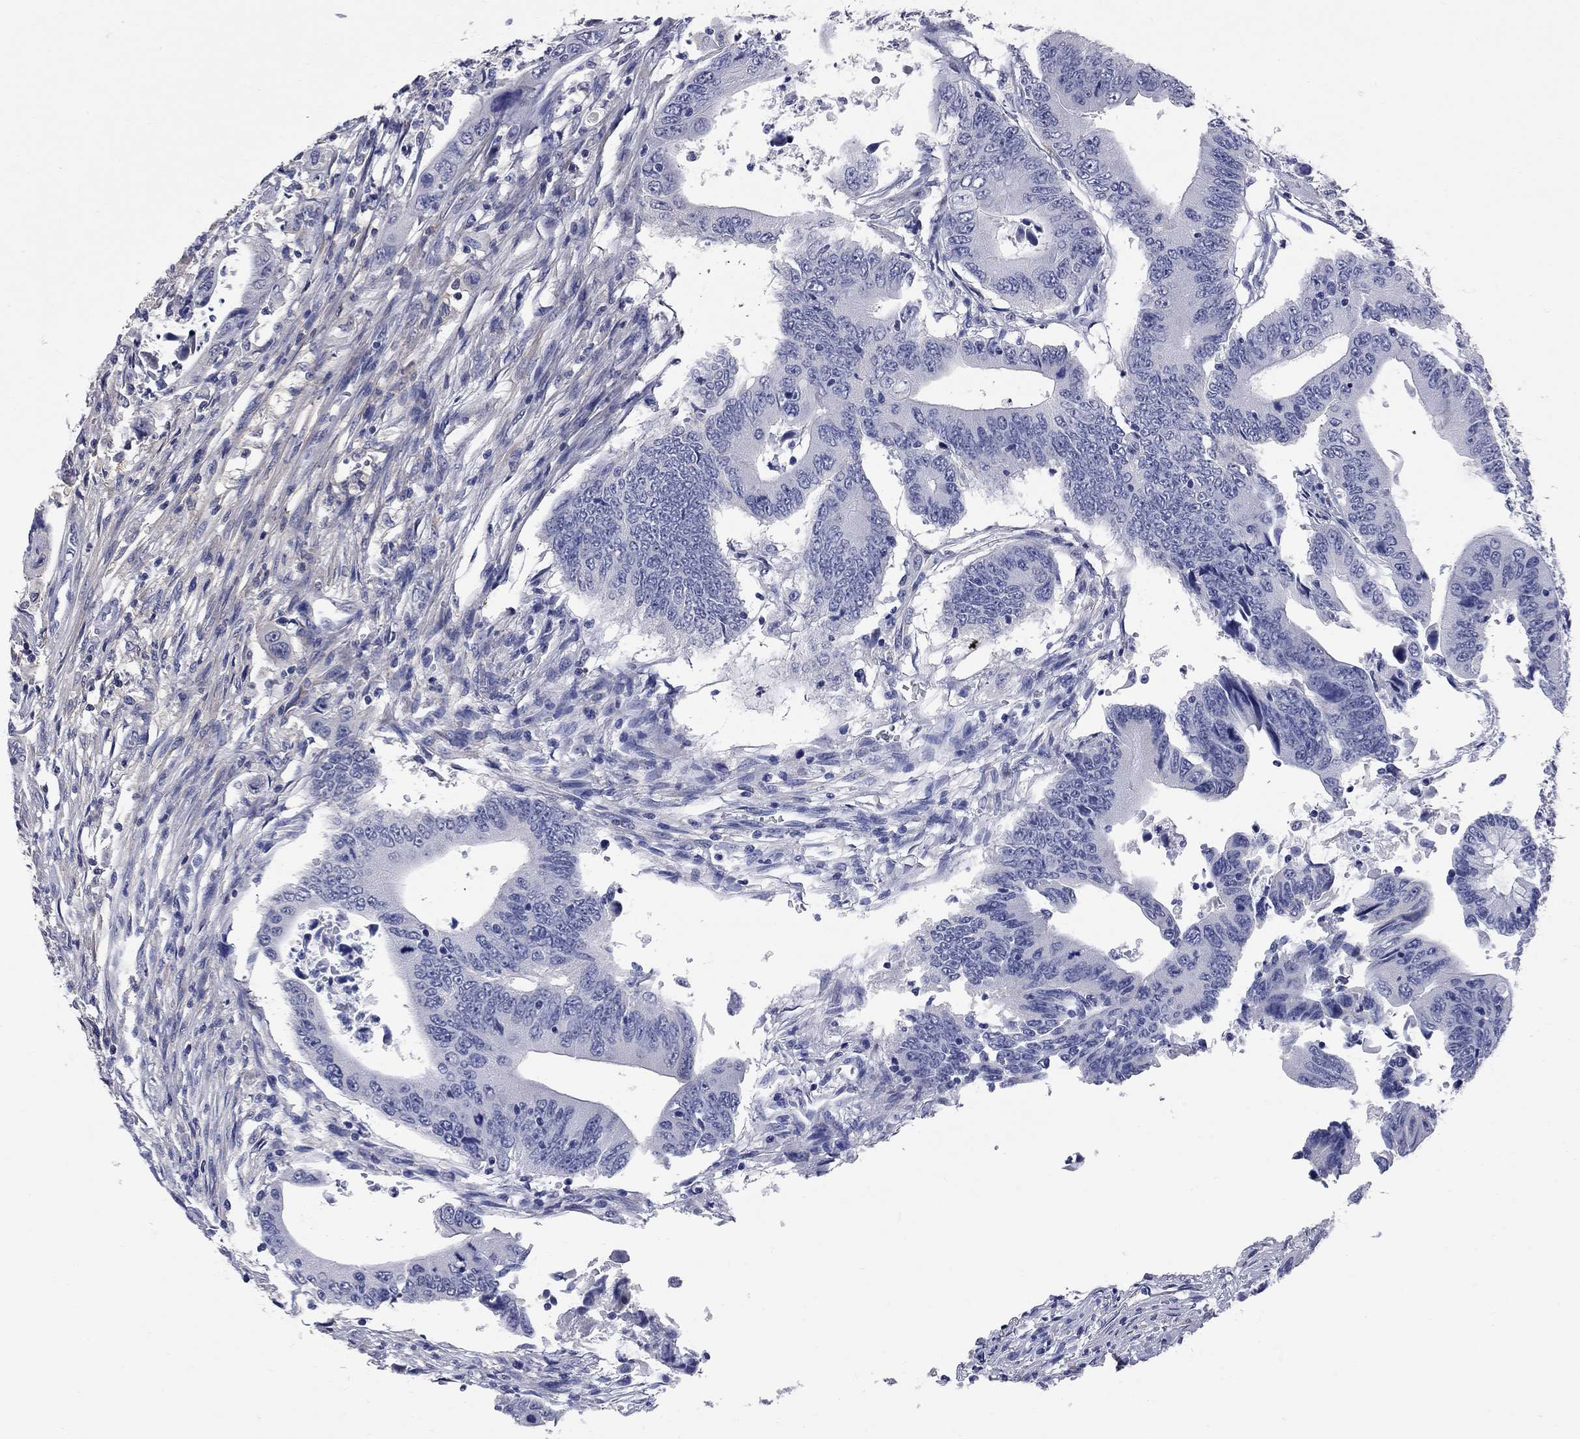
{"staining": {"intensity": "negative", "quantity": "none", "location": "none"}, "tissue": "colorectal cancer", "cell_type": "Tumor cells", "image_type": "cancer", "snomed": [{"axis": "morphology", "description": "Adenocarcinoma, NOS"}, {"axis": "topography", "description": "Colon"}], "caption": "There is no significant staining in tumor cells of adenocarcinoma (colorectal).", "gene": "FAM221B", "patient": {"sex": "female", "age": 90}}